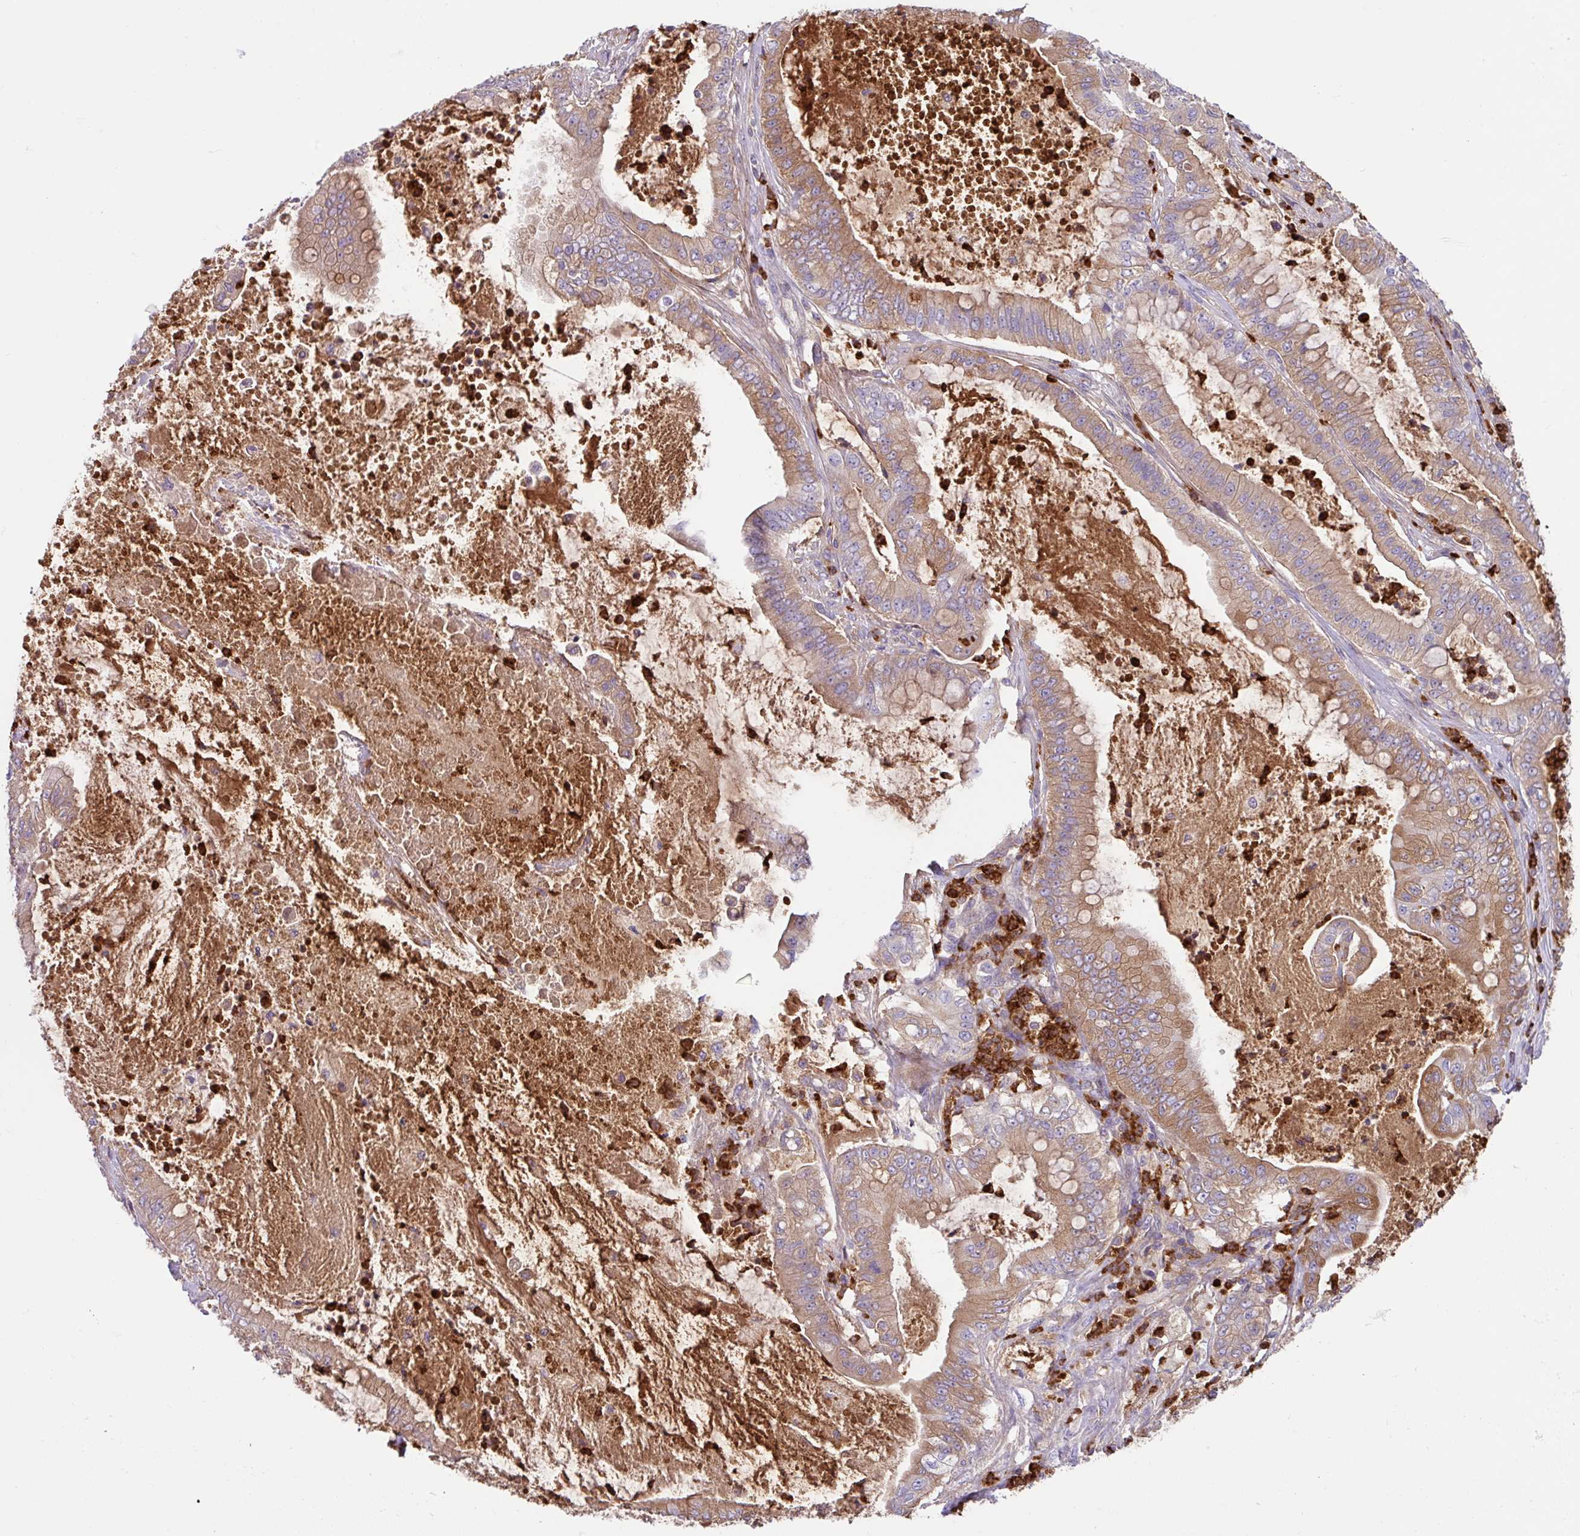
{"staining": {"intensity": "moderate", "quantity": ">75%", "location": "cytoplasmic/membranous"}, "tissue": "pancreatic cancer", "cell_type": "Tumor cells", "image_type": "cancer", "snomed": [{"axis": "morphology", "description": "Adenocarcinoma, NOS"}, {"axis": "topography", "description": "Pancreas"}], "caption": "IHC image of neoplastic tissue: human pancreatic cancer stained using immunohistochemistry shows medium levels of moderate protein expression localized specifically in the cytoplasmic/membranous of tumor cells, appearing as a cytoplasmic/membranous brown color.", "gene": "CRISP3", "patient": {"sex": "male", "age": 71}}